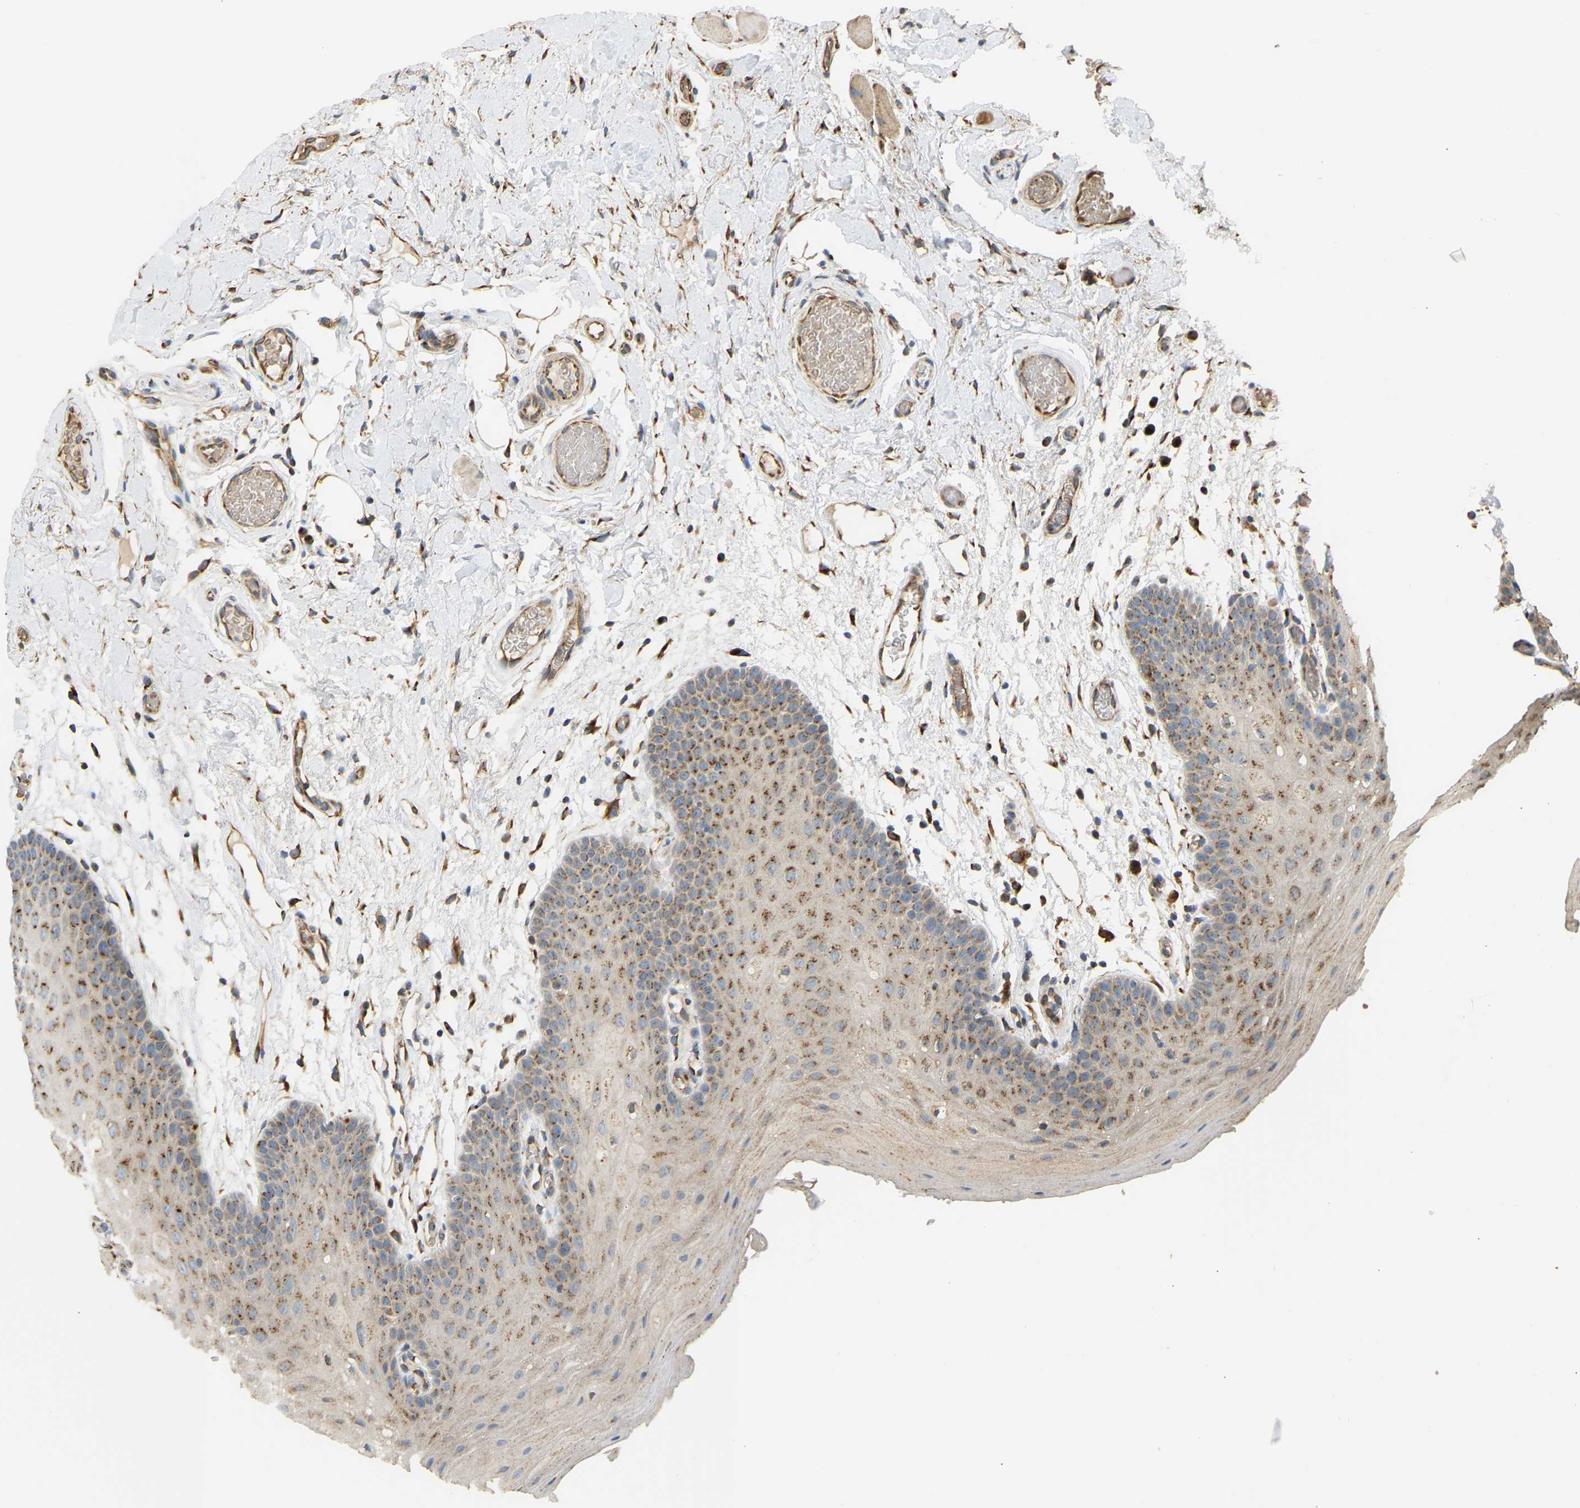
{"staining": {"intensity": "moderate", "quantity": ">75%", "location": "cytoplasmic/membranous"}, "tissue": "oral mucosa", "cell_type": "Squamous epithelial cells", "image_type": "normal", "snomed": [{"axis": "morphology", "description": "Normal tissue, NOS"}, {"axis": "morphology", "description": "Squamous cell carcinoma, NOS"}, {"axis": "topography", "description": "Oral tissue"}, {"axis": "topography", "description": "Head-Neck"}], "caption": "The histopathology image exhibits staining of benign oral mucosa, revealing moderate cytoplasmic/membranous protein positivity (brown color) within squamous epithelial cells. (Brightfield microscopy of DAB IHC at high magnification).", "gene": "YIPF2", "patient": {"sex": "male", "age": 71}}